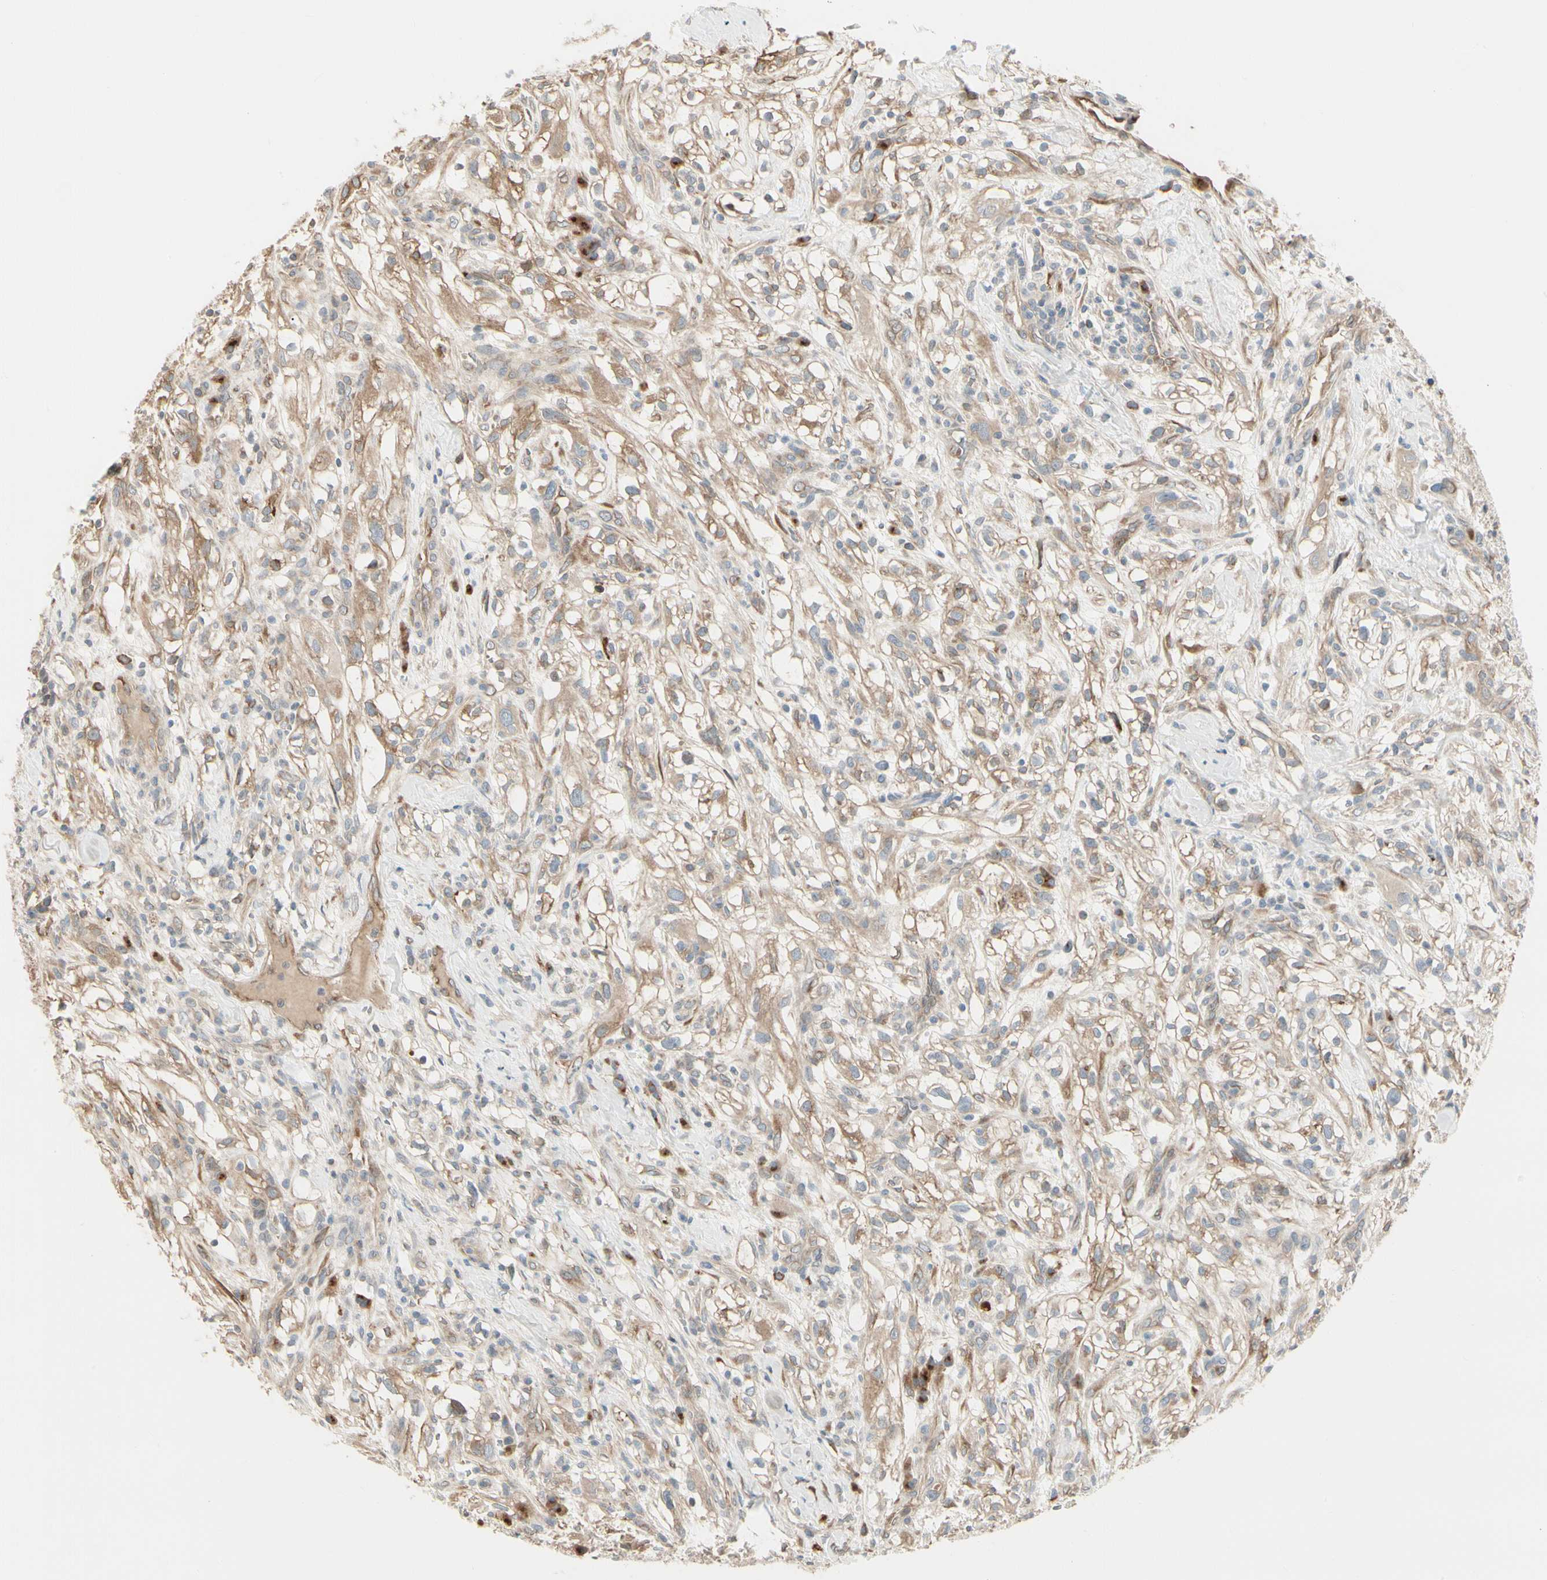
{"staining": {"intensity": "moderate", "quantity": ">75%", "location": "cytoplasmic/membranous"}, "tissue": "renal cancer", "cell_type": "Tumor cells", "image_type": "cancer", "snomed": [{"axis": "morphology", "description": "Adenocarcinoma, NOS"}, {"axis": "topography", "description": "Kidney"}], "caption": "IHC micrograph of neoplastic tissue: renal cancer (adenocarcinoma) stained using IHC exhibits medium levels of moderate protein expression localized specifically in the cytoplasmic/membranous of tumor cells, appearing as a cytoplasmic/membranous brown color.", "gene": "NUCB2", "patient": {"sex": "female", "age": 60}}